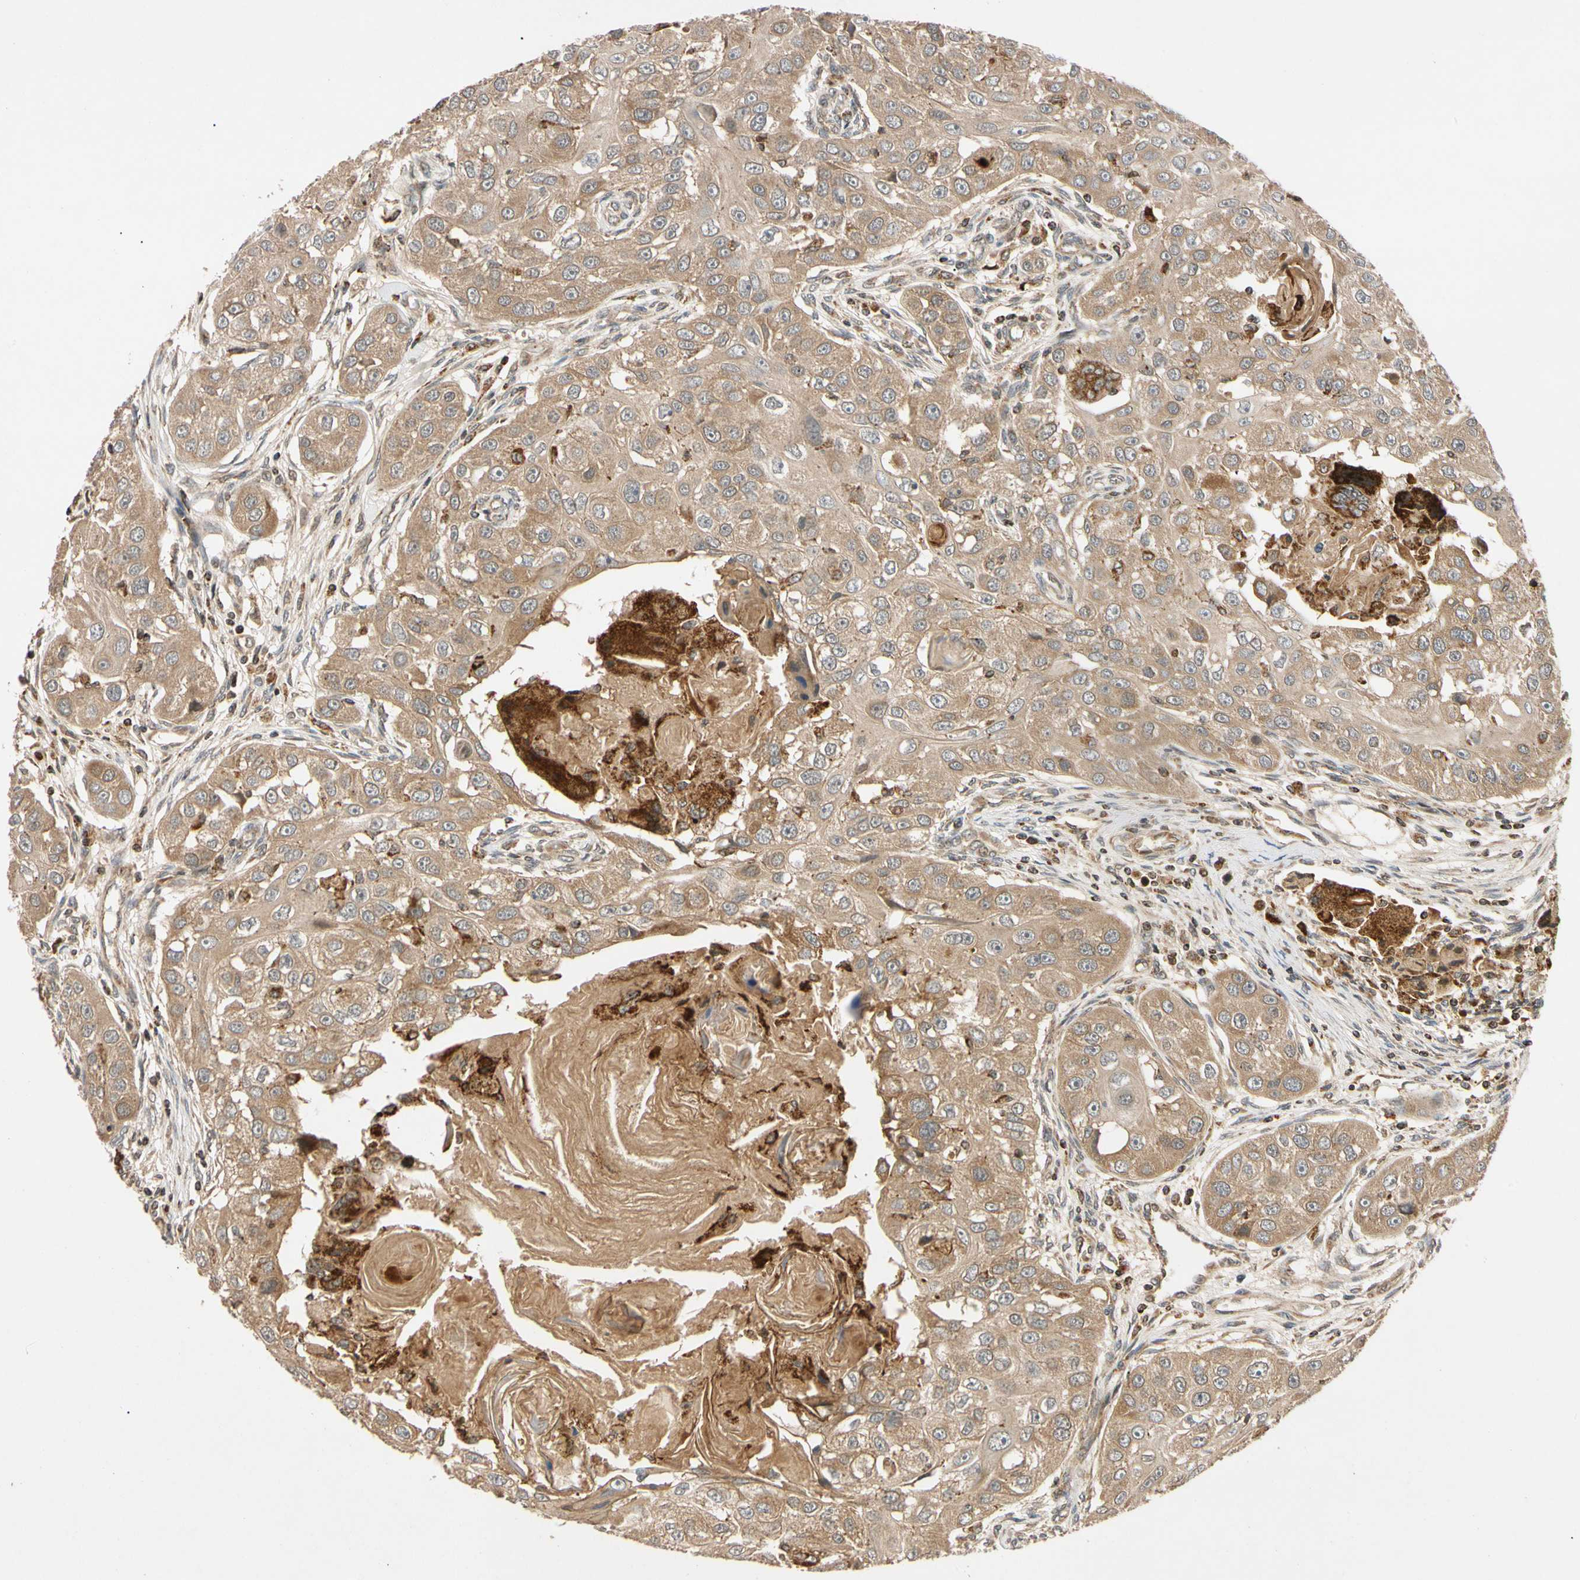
{"staining": {"intensity": "moderate", "quantity": ">75%", "location": "cytoplasmic/membranous"}, "tissue": "head and neck cancer", "cell_type": "Tumor cells", "image_type": "cancer", "snomed": [{"axis": "morphology", "description": "Normal tissue, NOS"}, {"axis": "morphology", "description": "Squamous cell carcinoma, NOS"}, {"axis": "topography", "description": "Skeletal muscle"}, {"axis": "topography", "description": "Head-Neck"}], "caption": "Protein expression analysis of head and neck cancer (squamous cell carcinoma) exhibits moderate cytoplasmic/membranous positivity in about >75% of tumor cells.", "gene": "MRPS22", "patient": {"sex": "male", "age": 51}}